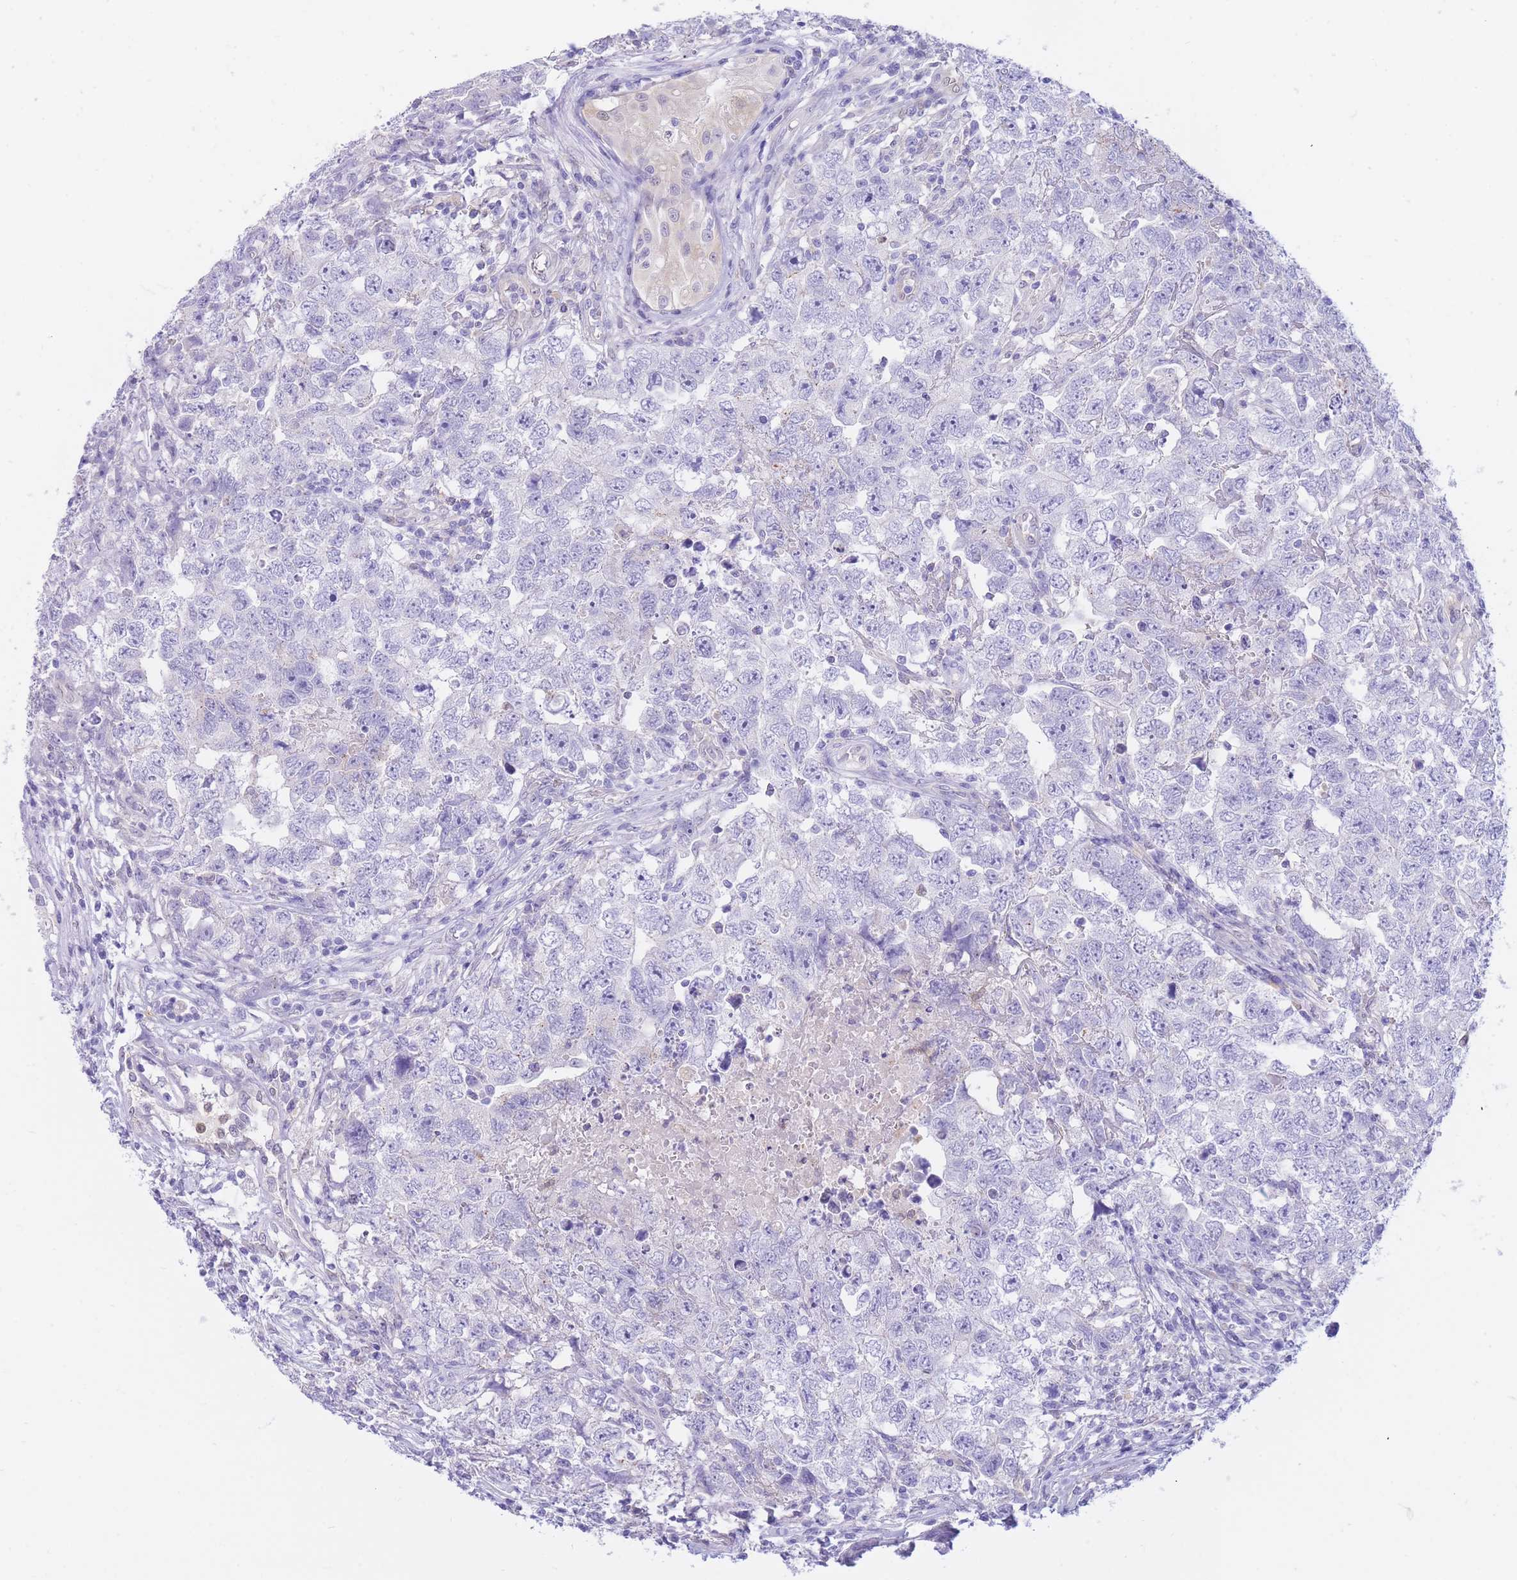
{"staining": {"intensity": "negative", "quantity": "none", "location": "none"}, "tissue": "testis cancer", "cell_type": "Tumor cells", "image_type": "cancer", "snomed": [{"axis": "morphology", "description": "Carcinoma, Embryonal, NOS"}, {"axis": "topography", "description": "Testis"}], "caption": "Tumor cells show no significant expression in testis cancer (embryonal carcinoma). (Stains: DAB (3,3'-diaminobenzidine) IHC with hematoxylin counter stain, Microscopy: brightfield microscopy at high magnification).", "gene": "SULT1A1", "patient": {"sex": "male", "age": 22}}